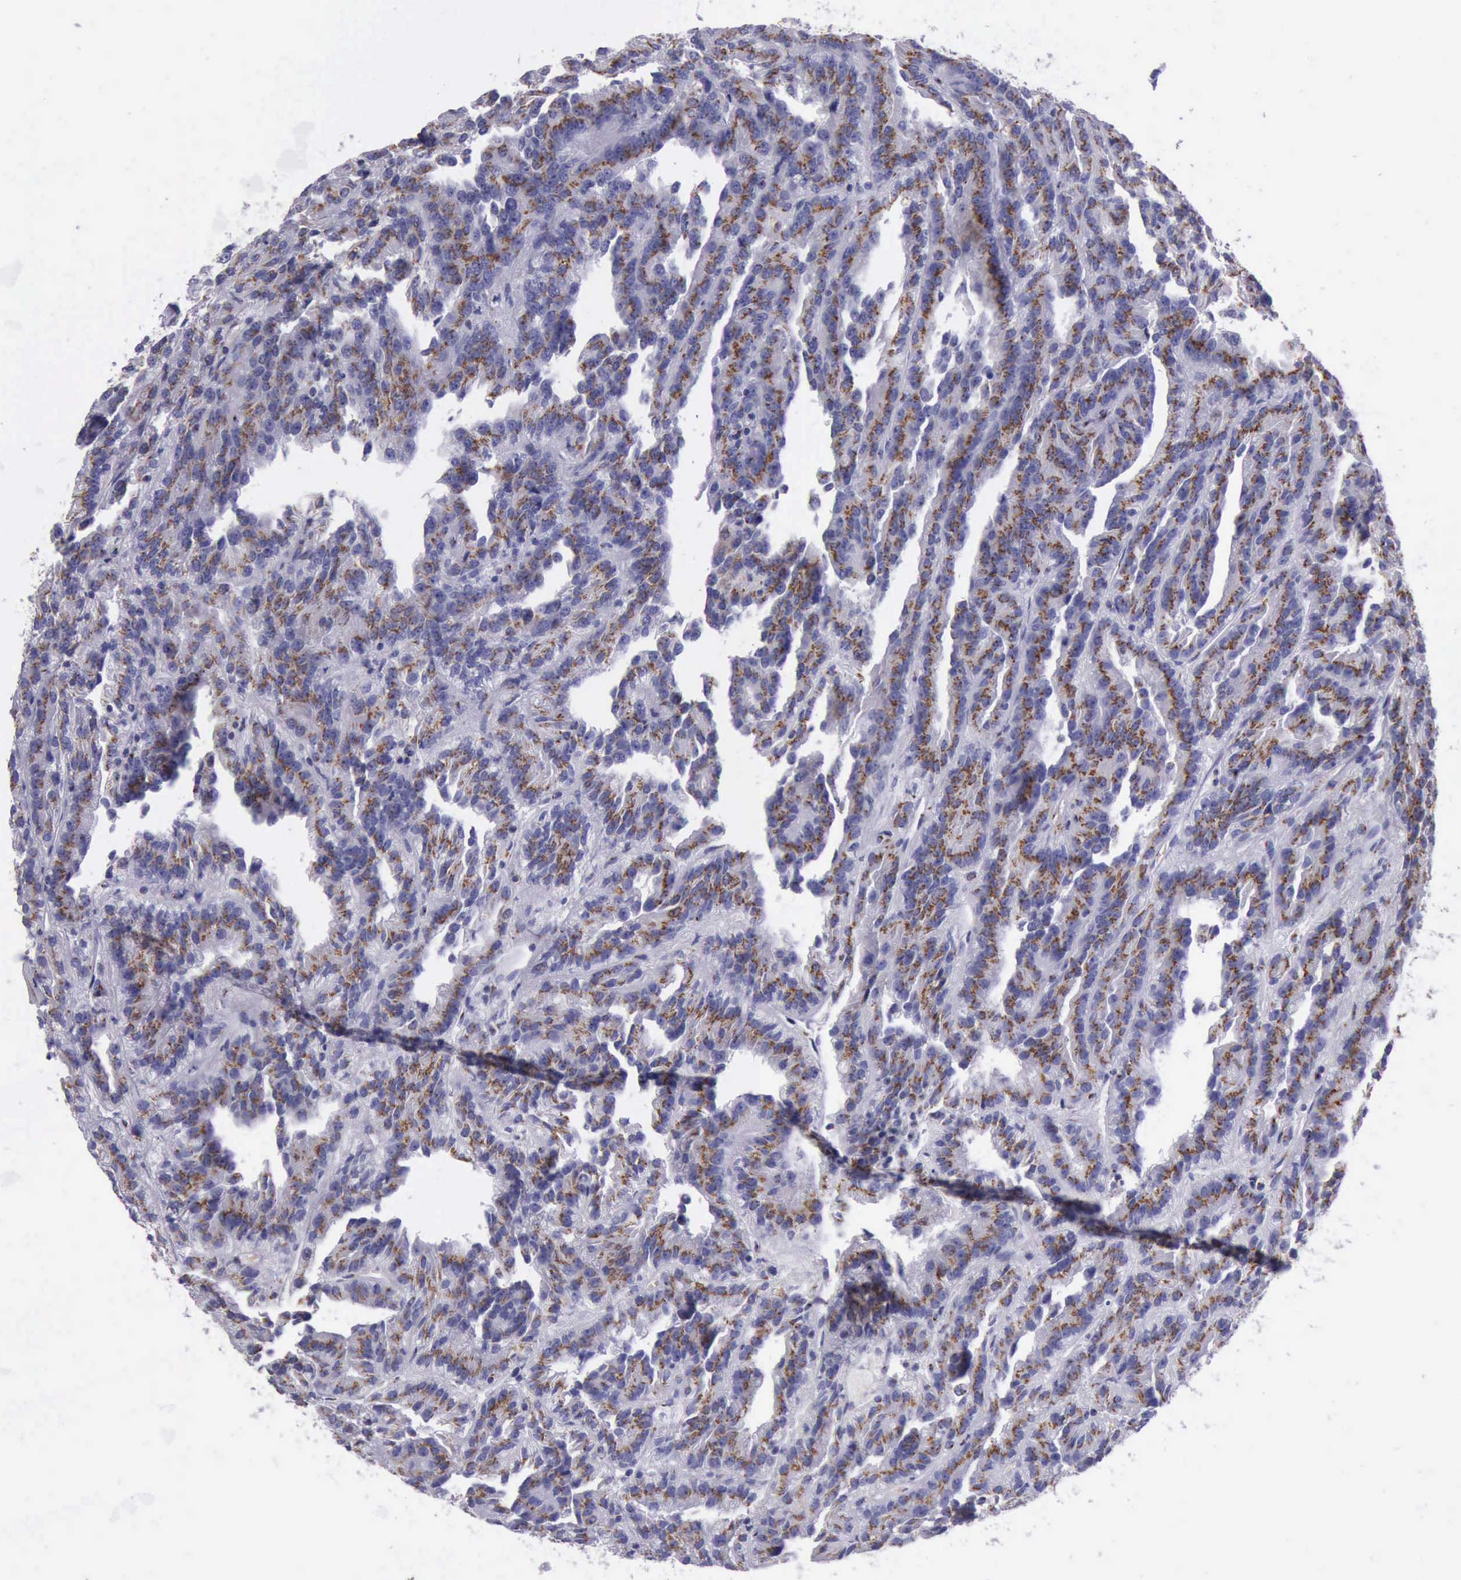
{"staining": {"intensity": "strong", "quantity": ">75%", "location": "cytoplasmic/membranous"}, "tissue": "renal cancer", "cell_type": "Tumor cells", "image_type": "cancer", "snomed": [{"axis": "morphology", "description": "Adenocarcinoma, NOS"}, {"axis": "topography", "description": "Kidney"}], "caption": "An image showing strong cytoplasmic/membranous expression in about >75% of tumor cells in renal adenocarcinoma, as visualized by brown immunohistochemical staining.", "gene": "GOLGA5", "patient": {"sex": "male", "age": 46}}